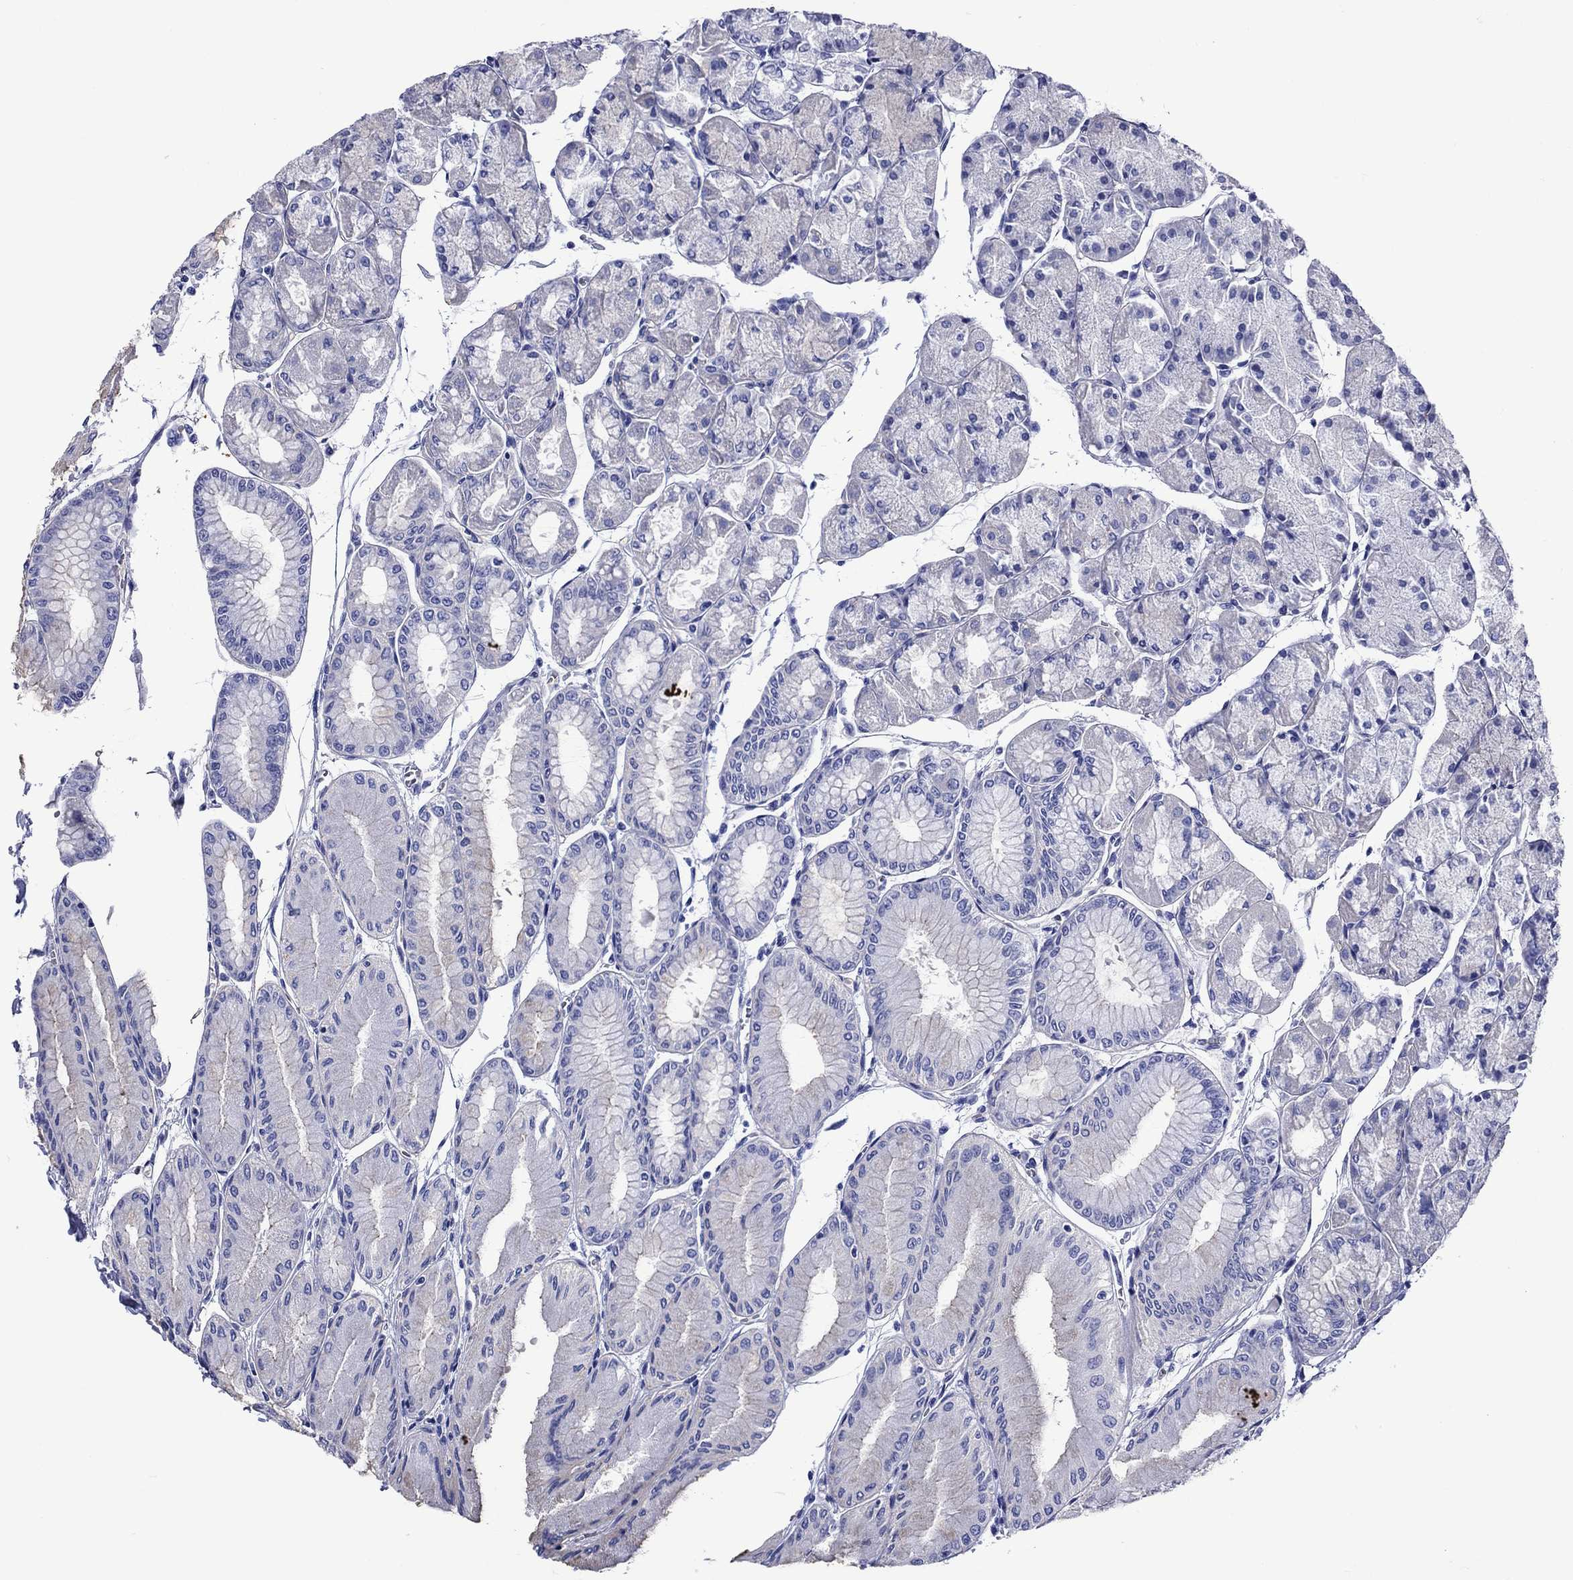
{"staining": {"intensity": "negative", "quantity": "none", "location": "none"}, "tissue": "stomach", "cell_type": "Glandular cells", "image_type": "normal", "snomed": [{"axis": "morphology", "description": "Normal tissue, NOS"}, {"axis": "topography", "description": "Stomach, upper"}], "caption": "An IHC photomicrograph of normal stomach is shown. There is no staining in glandular cells of stomach. (DAB (3,3'-diaminobenzidine) IHC visualized using brightfield microscopy, high magnification).", "gene": "SLC1A2", "patient": {"sex": "male", "age": 60}}